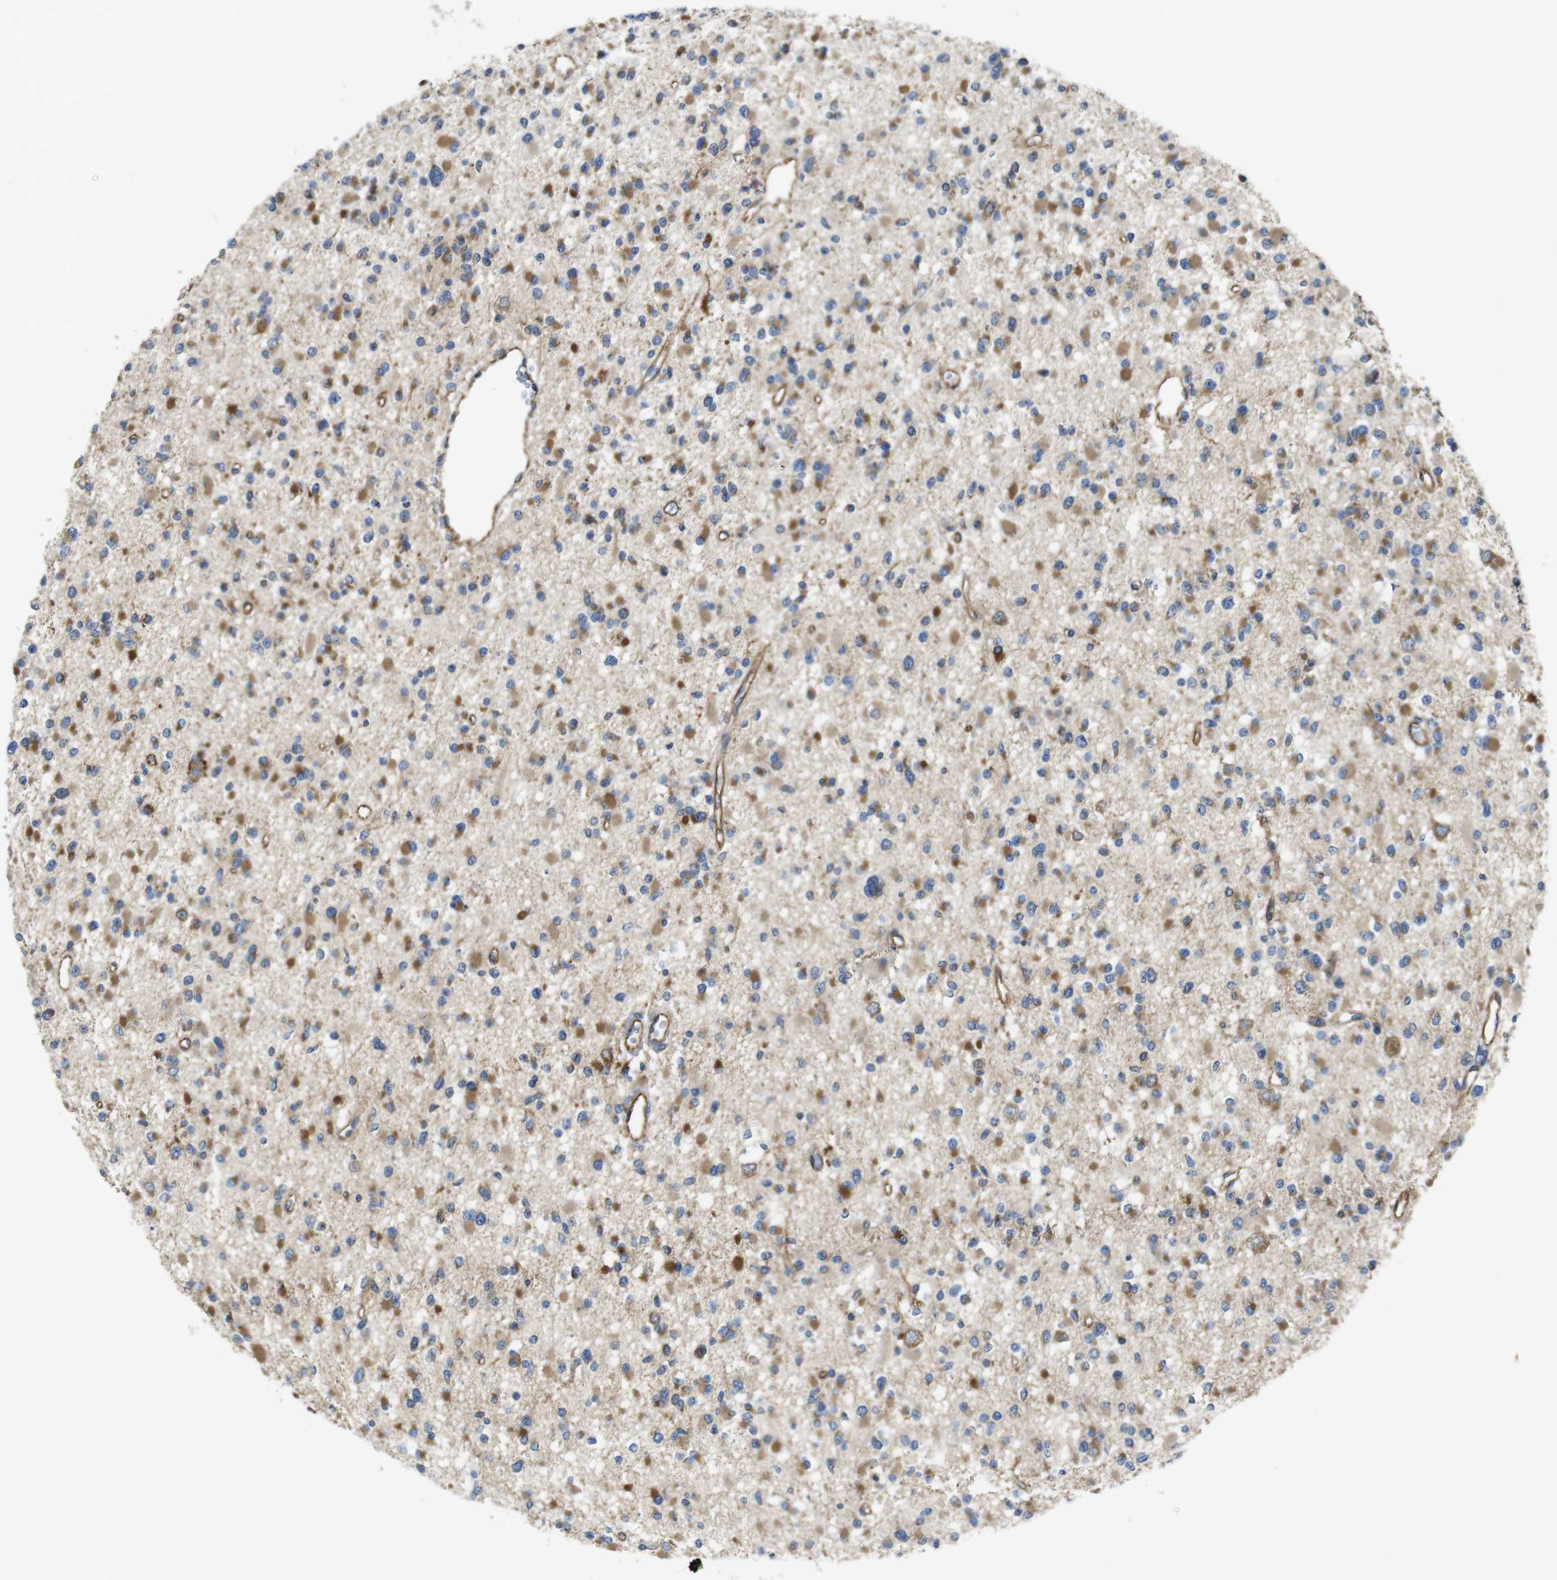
{"staining": {"intensity": "moderate", "quantity": "25%-75%", "location": "cytoplasmic/membranous"}, "tissue": "glioma", "cell_type": "Tumor cells", "image_type": "cancer", "snomed": [{"axis": "morphology", "description": "Glioma, malignant, Low grade"}, {"axis": "topography", "description": "Brain"}], "caption": "Malignant low-grade glioma stained with a protein marker displays moderate staining in tumor cells.", "gene": "POMK", "patient": {"sex": "female", "age": 22}}